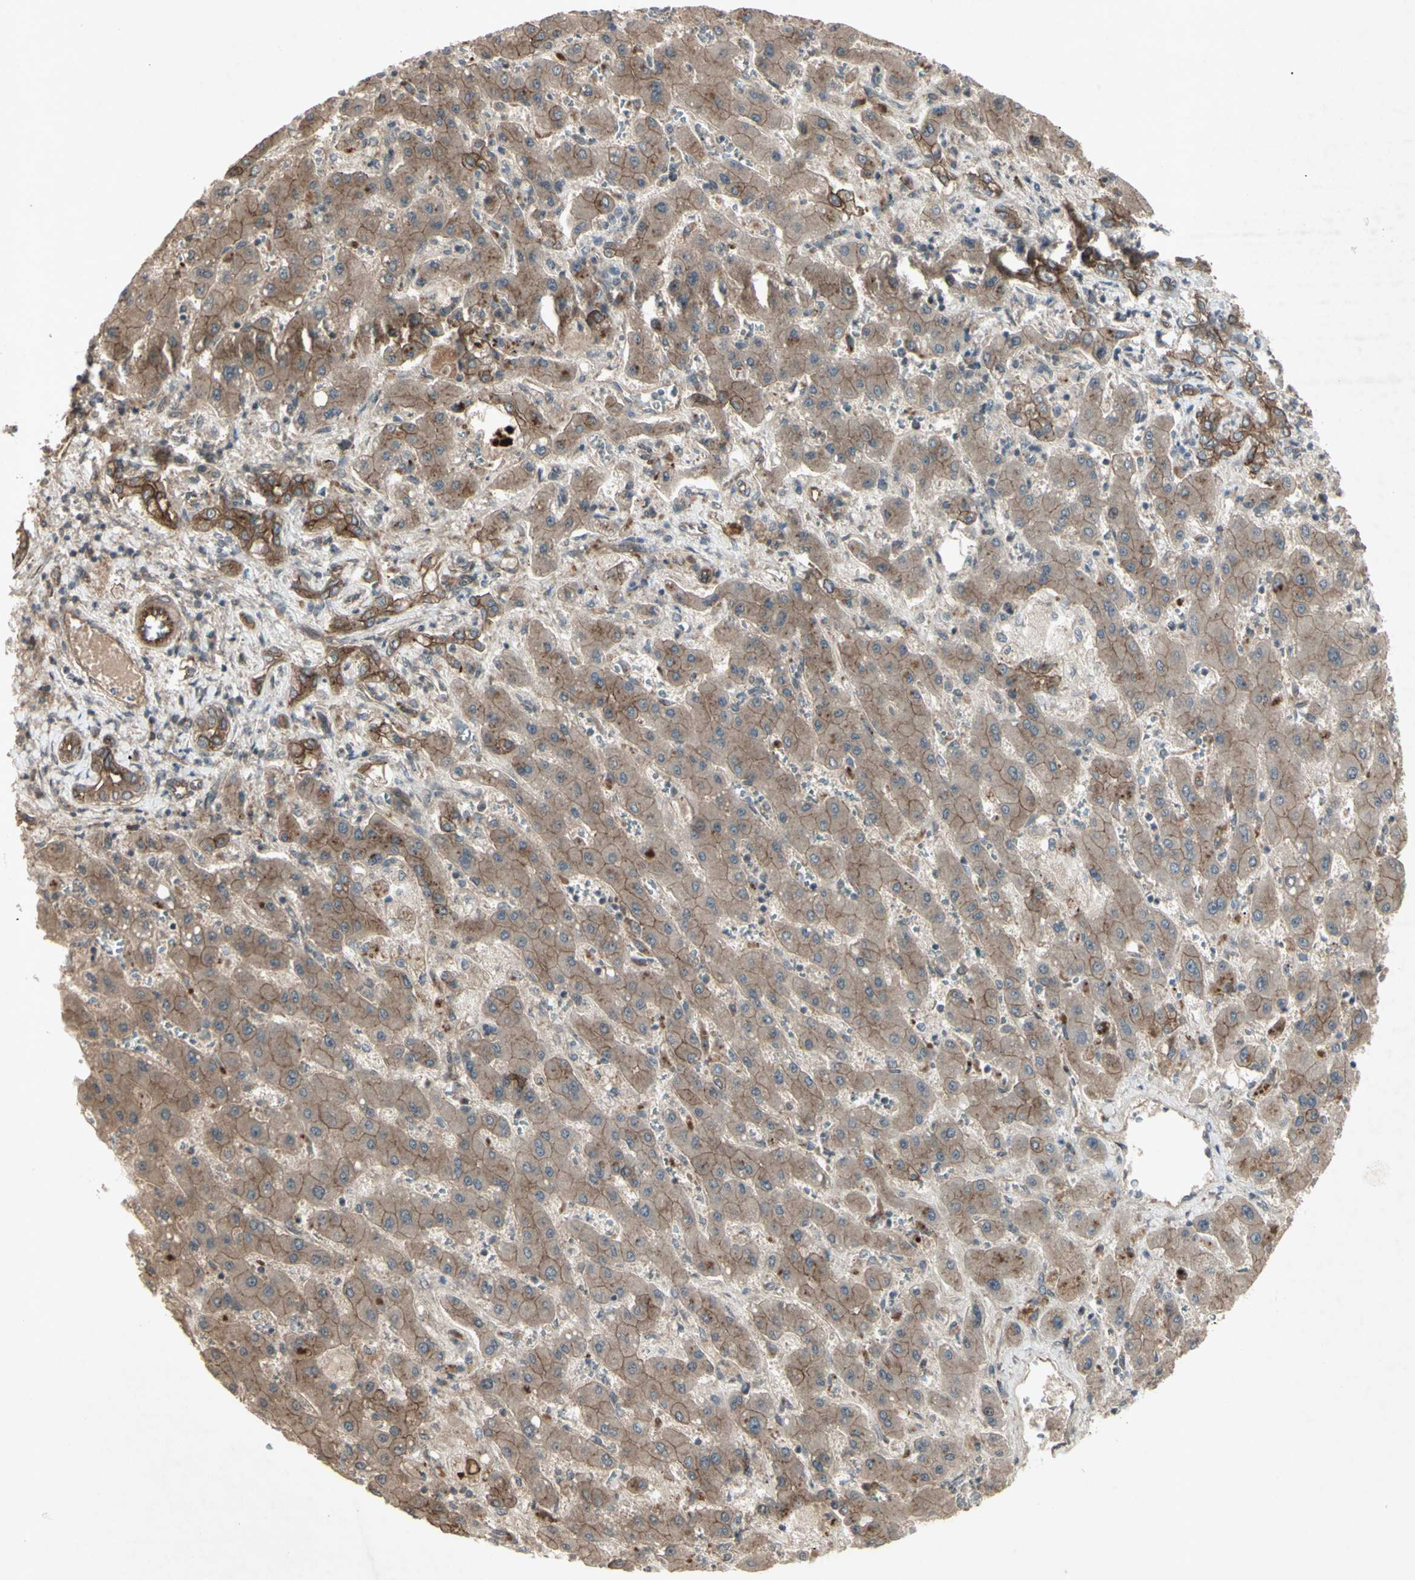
{"staining": {"intensity": "moderate", "quantity": ">75%", "location": "cytoplasmic/membranous"}, "tissue": "liver cancer", "cell_type": "Tumor cells", "image_type": "cancer", "snomed": [{"axis": "morphology", "description": "Cholangiocarcinoma"}, {"axis": "topography", "description": "Liver"}], "caption": "Immunohistochemical staining of human cholangiocarcinoma (liver) reveals medium levels of moderate cytoplasmic/membranous staining in about >75% of tumor cells. (Brightfield microscopy of DAB IHC at high magnification).", "gene": "JAG1", "patient": {"sex": "male", "age": 50}}